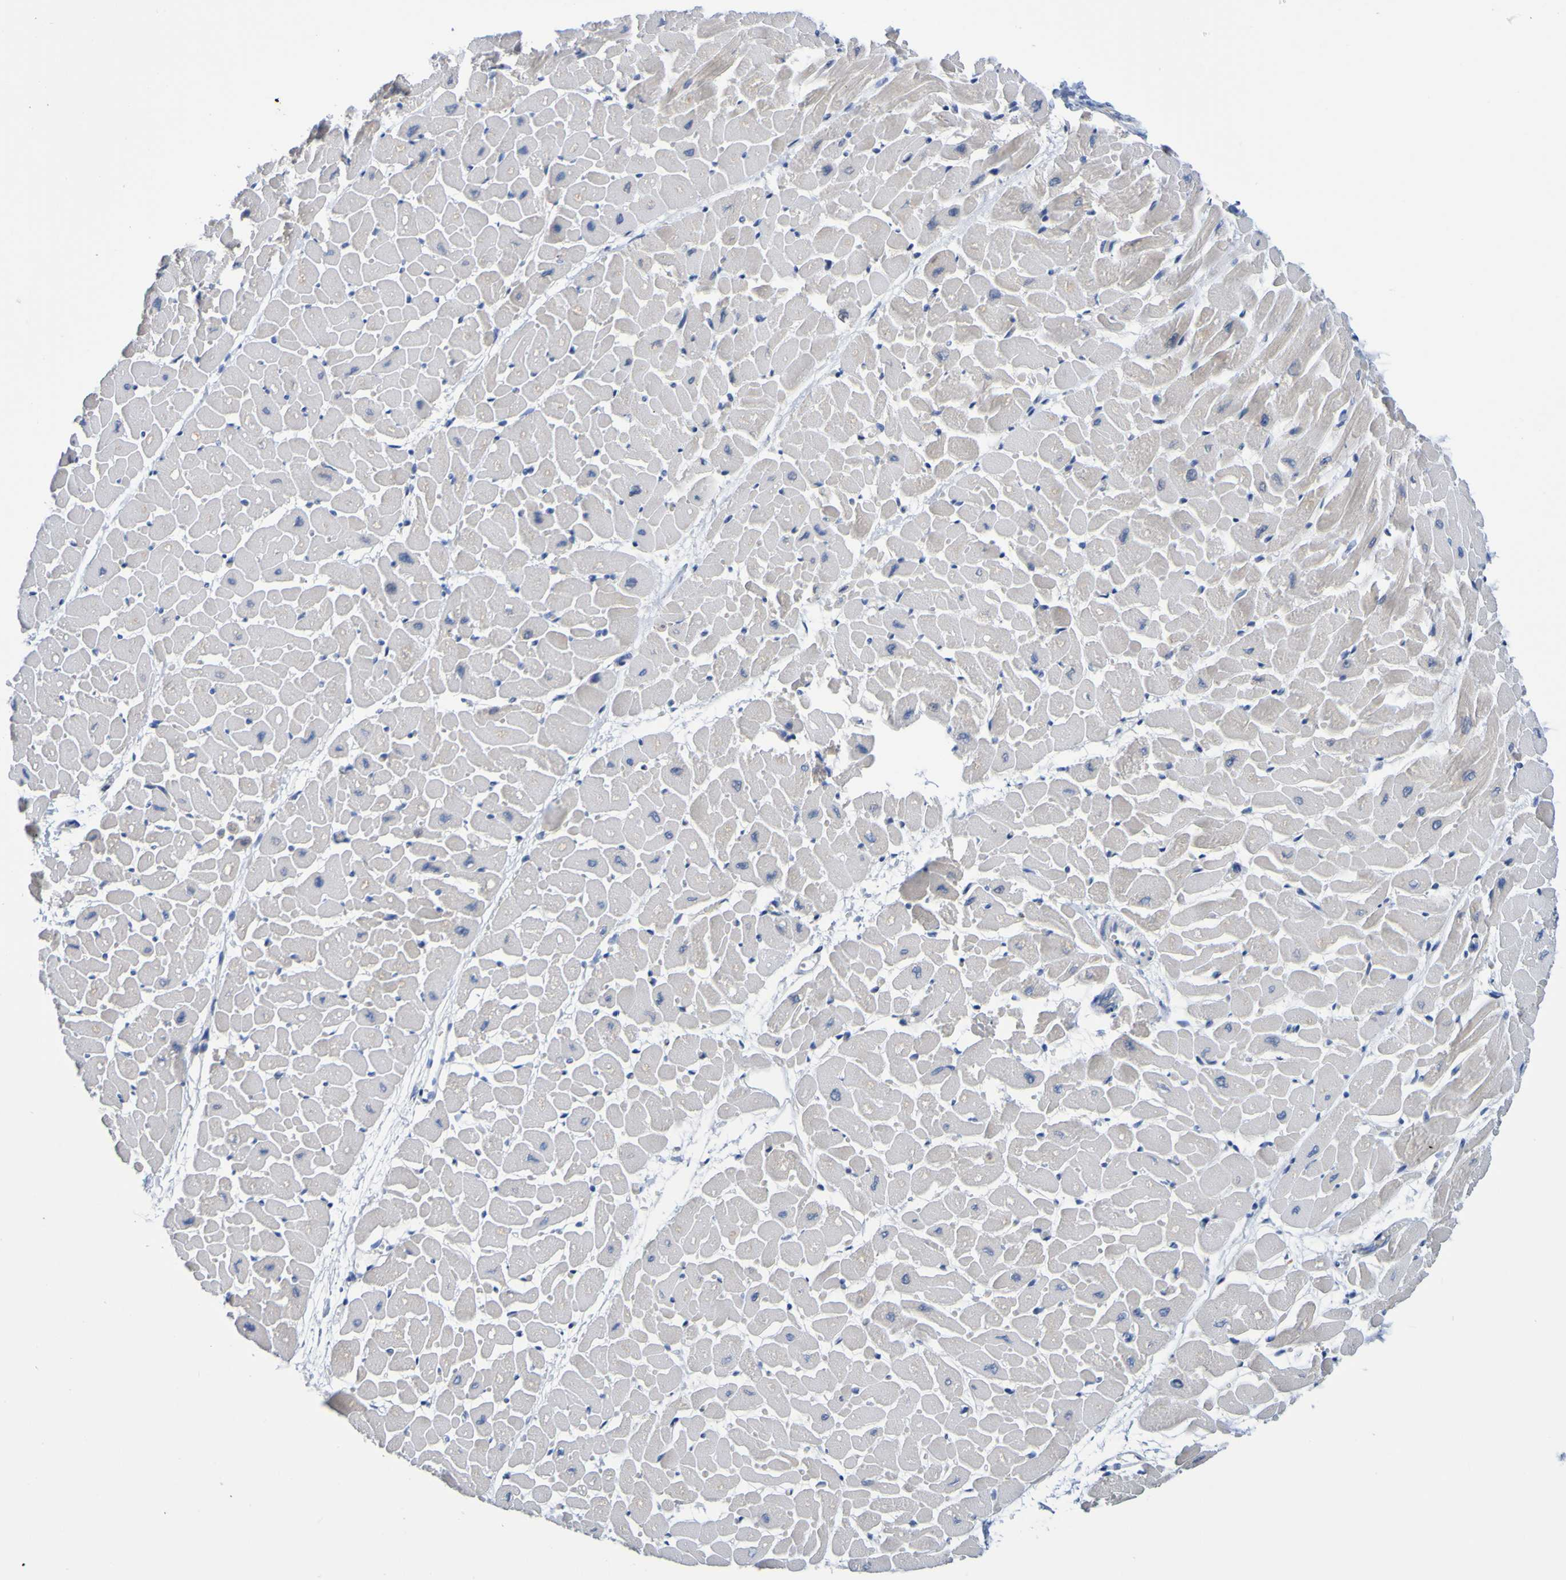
{"staining": {"intensity": "moderate", "quantity": "<25%", "location": "cytoplasmic/membranous"}, "tissue": "heart muscle", "cell_type": "Cardiomyocytes", "image_type": "normal", "snomed": [{"axis": "morphology", "description": "Normal tissue, NOS"}, {"axis": "topography", "description": "Heart"}], "caption": "Protein analysis of unremarkable heart muscle exhibits moderate cytoplasmic/membranous staining in approximately <25% of cardiomyocytes.", "gene": "VMA21", "patient": {"sex": "male", "age": 45}}